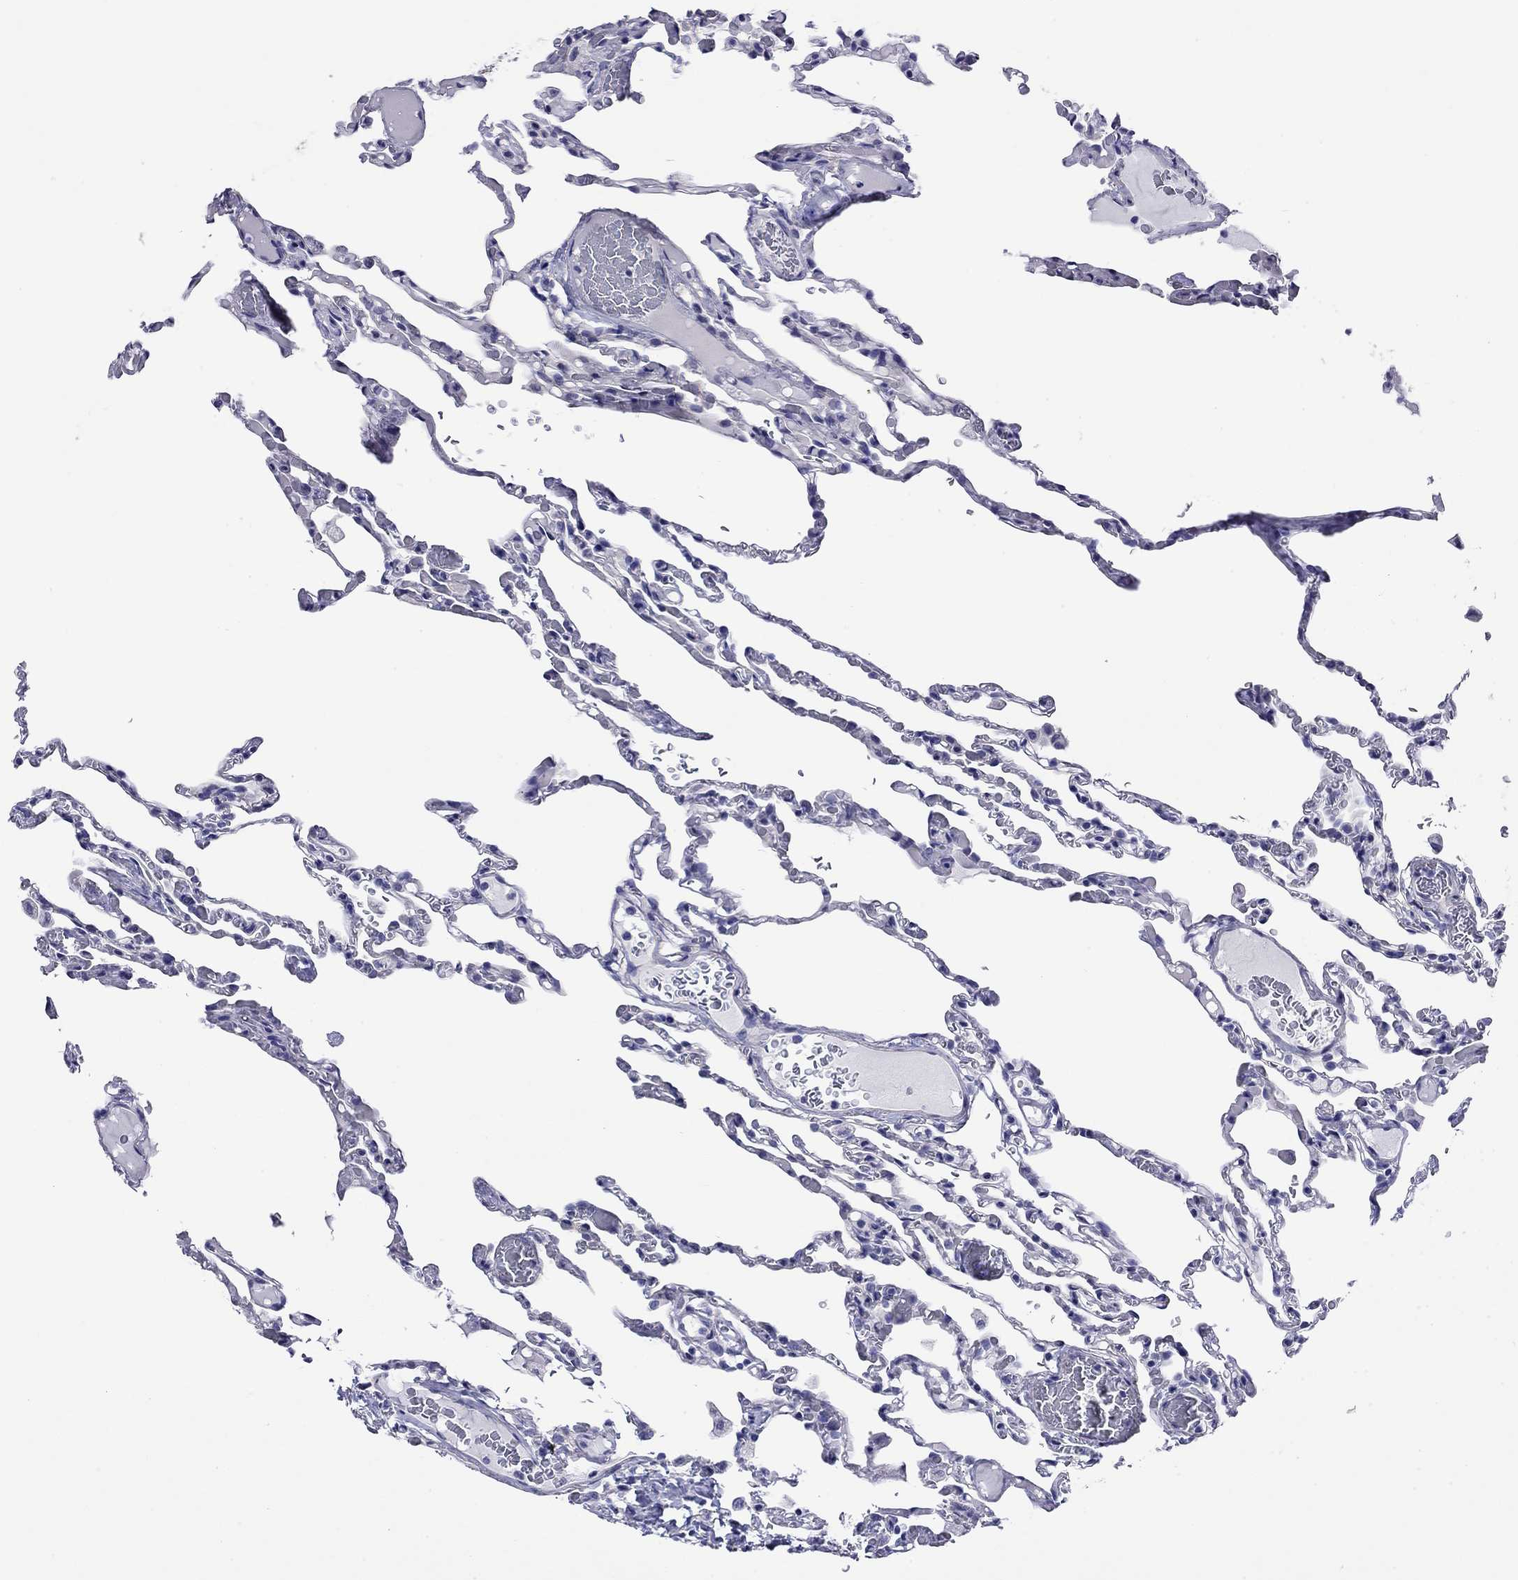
{"staining": {"intensity": "negative", "quantity": "none", "location": "none"}, "tissue": "lung", "cell_type": "Alveolar cells", "image_type": "normal", "snomed": [{"axis": "morphology", "description": "Normal tissue, NOS"}, {"axis": "topography", "description": "Lung"}], "caption": "A photomicrograph of lung stained for a protein demonstrates no brown staining in alveolar cells. (DAB (3,3'-diaminobenzidine) immunohistochemistry (IHC), high magnification).", "gene": "KIAA2012", "patient": {"sex": "female", "age": 43}}